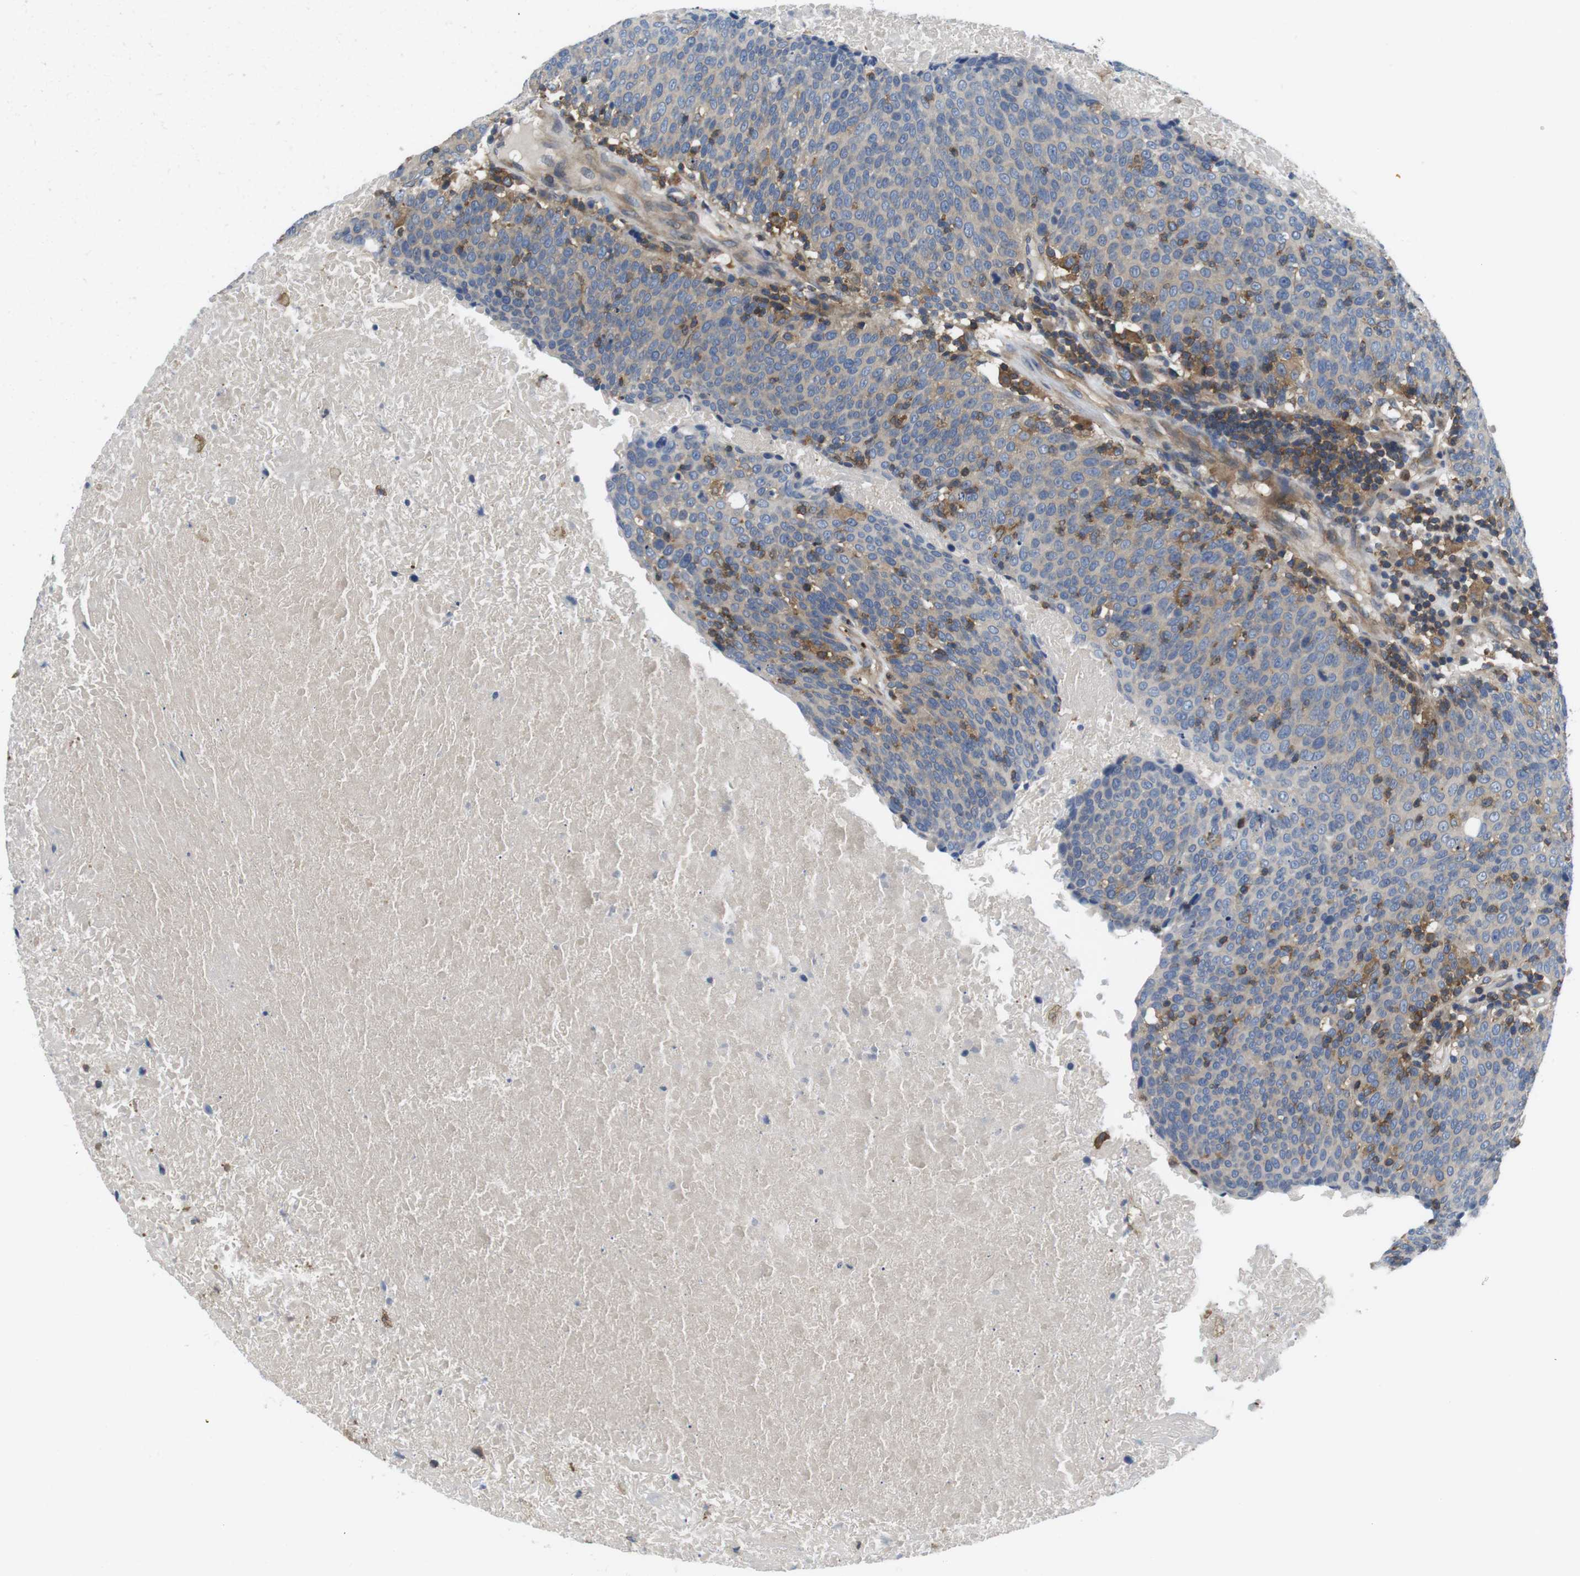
{"staining": {"intensity": "weak", "quantity": "25%-75%", "location": "cytoplasmic/membranous"}, "tissue": "head and neck cancer", "cell_type": "Tumor cells", "image_type": "cancer", "snomed": [{"axis": "morphology", "description": "Squamous cell carcinoma, NOS"}, {"axis": "morphology", "description": "Squamous cell carcinoma, metastatic, NOS"}, {"axis": "topography", "description": "Lymph node"}, {"axis": "topography", "description": "Head-Neck"}], "caption": "This is an image of immunohistochemistry (IHC) staining of head and neck squamous cell carcinoma, which shows weak positivity in the cytoplasmic/membranous of tumor cells.", "gene": "HERPUD2", "patient": {"sex": "male", "age": 62}}